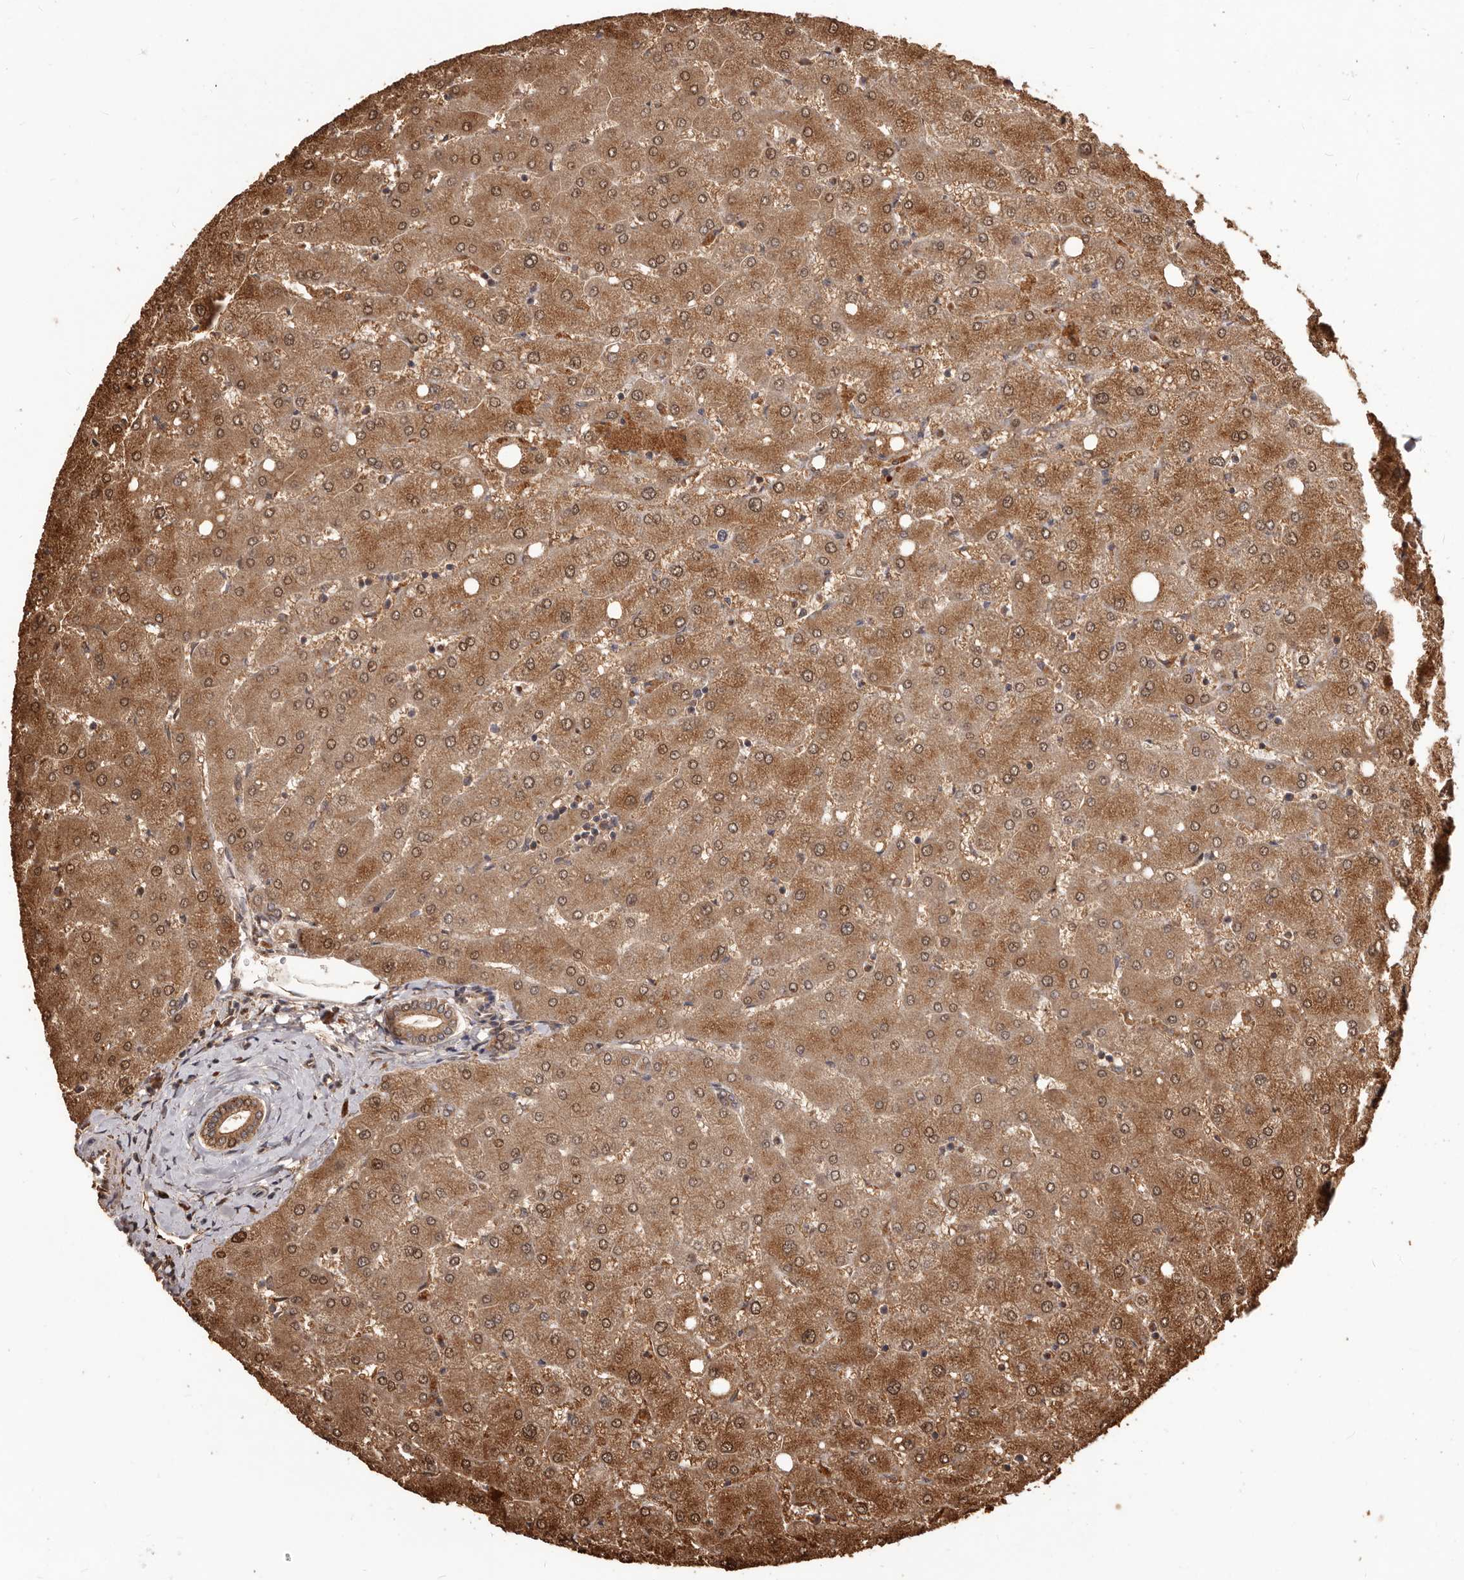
{"staining": {"intensity": "moderate", "quantity": ">75%", "location": "cytoplasmic/membranous"}, "tissue": "liver", "cell_type": "Cholangiocytes", "image_type": "normal", "snomed": [{"axis": "morphology", "description": "Normal tissue, NOS"}, {"axis": "topography", "description": "Liver"}], "caption": "Benign liver was stained to show a protein in brown. There is medium levels of moderate cytoplasmic/membranous expression in approximately >75% of cholangiocytes. (DAB (3,3'-diaminobenzidine) IHC with brightfield microscopy, high magnification).", "gene": "MTO1", "patient": {"sex": "female", "age": 54}}